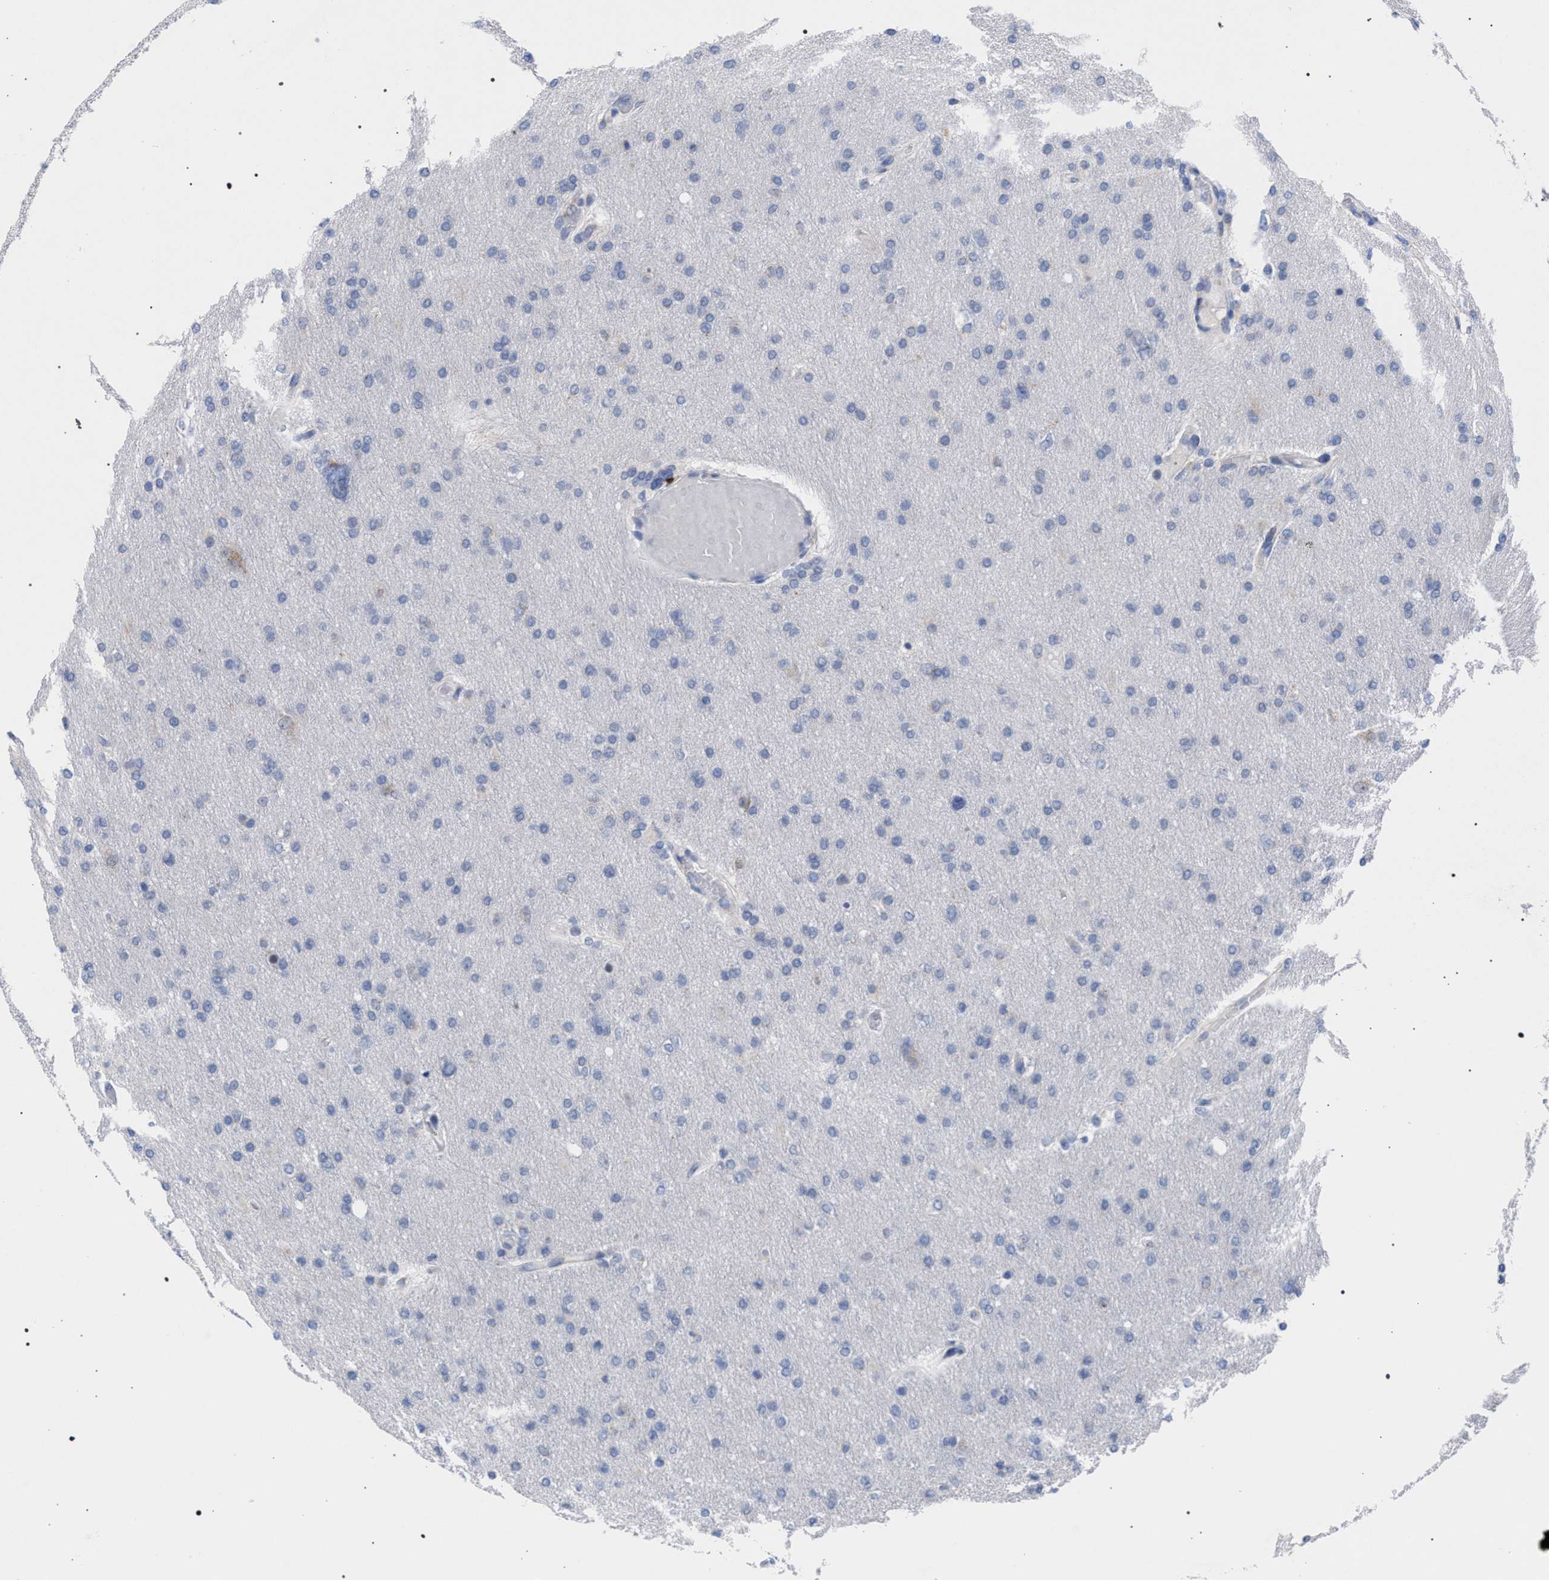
{"staining": {"intensity": "negative", "quantity": "none", "location": "none"}, "tissue": "glioma", "cell_type": "Tumor cells", "image_type": "cancer", "snomed": [{"axis": "morphology", "description": "Glioma, malignant, High grade"}, {"axis": "topography", "description": "Cerebral cortex"}], "caption": "Glioma was stained to show a protein in brown. There is no significant expression in tumor cells. (DAB (3,3'-diaminobenzidine) IHC with hematoxylin counter stain).", "gene": "GOLGA2", "patient": {"sex": "female", "age": 36}}